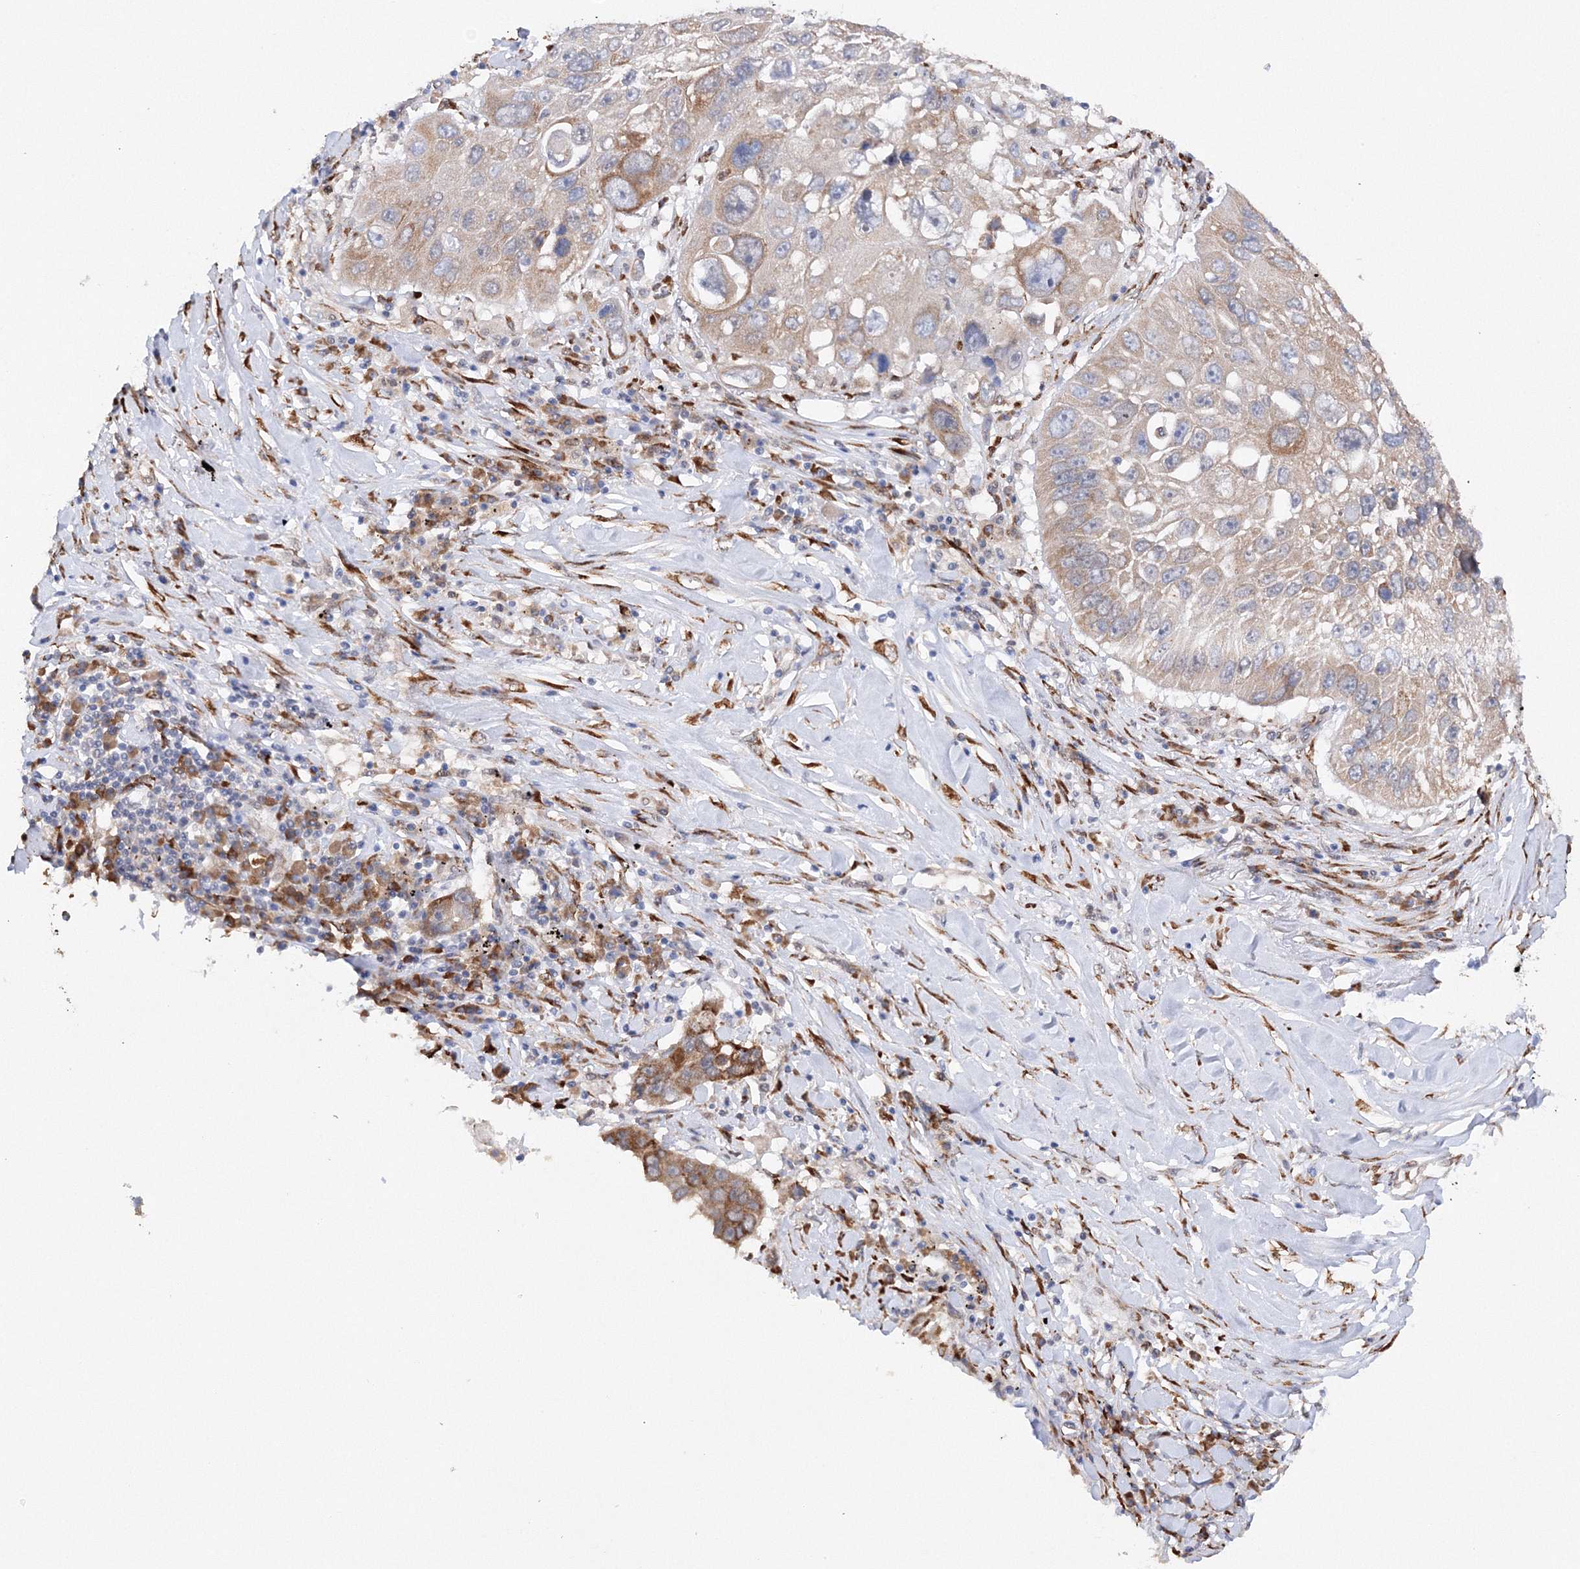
{"staining": {"intensity": "moderate", "quantity": "<25%", "location": "cytoplasmic/membranous"}, "tissue": "lung cancer", "cell_type": "Tumor cells", "image_type": "cancer", "snomed": [{"axis": "morphology", "description": "Squamous cell carcinoma, NOS"}, {"axis": "topography", "description": "Lung"}], "caption": "This is an image of IHC staining of lung cancer, which shows moderate expression in the cytoplasmic/membranous of tumor cells.", "gene": "DIS3L2", "patient": {"sex": "male", "age": 61}}